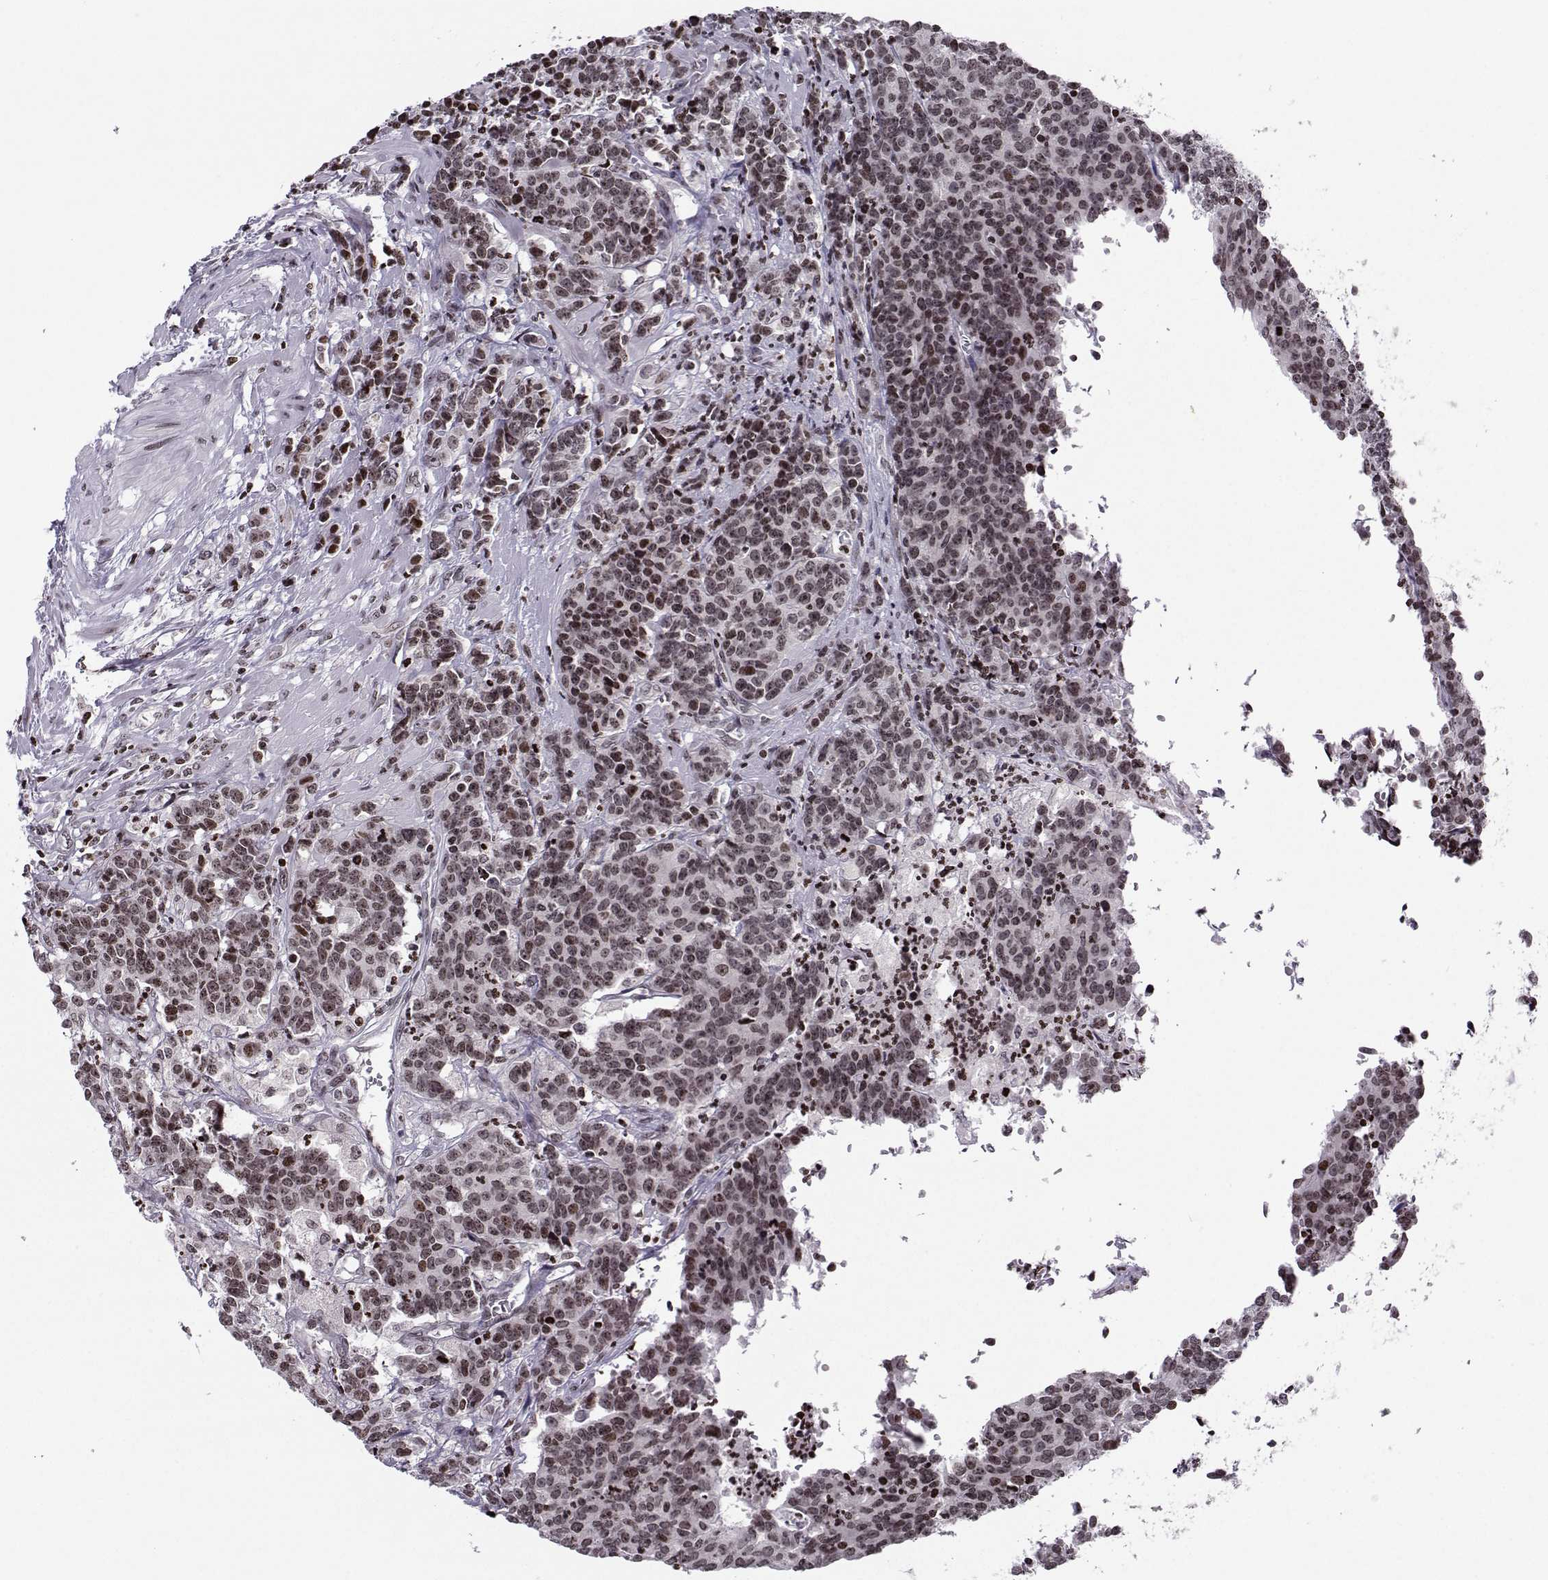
{"staining": {"intensity": "moderate", "quantity": "<25%", "location": "nuclear"}, "tissue": "prostate cancer", "cell_type": "Tumor cells", "image_type": "cancer", "snomed": [{"axis": "morphology", "description": "Adenocarcinoma, NOS"}, {"axis": "topography", "description": "Prostate"}], "caption": "High-magnification brightfield microscopy of prostate cancer stained with DAB (brown) and counterstained with hematoxylin (blue). tumor cells exhibit moderate nuclear staining is present in approximately<25% of cells.", "gene": "ZNF19", "patient": {"sex": "male", "age": 67}}